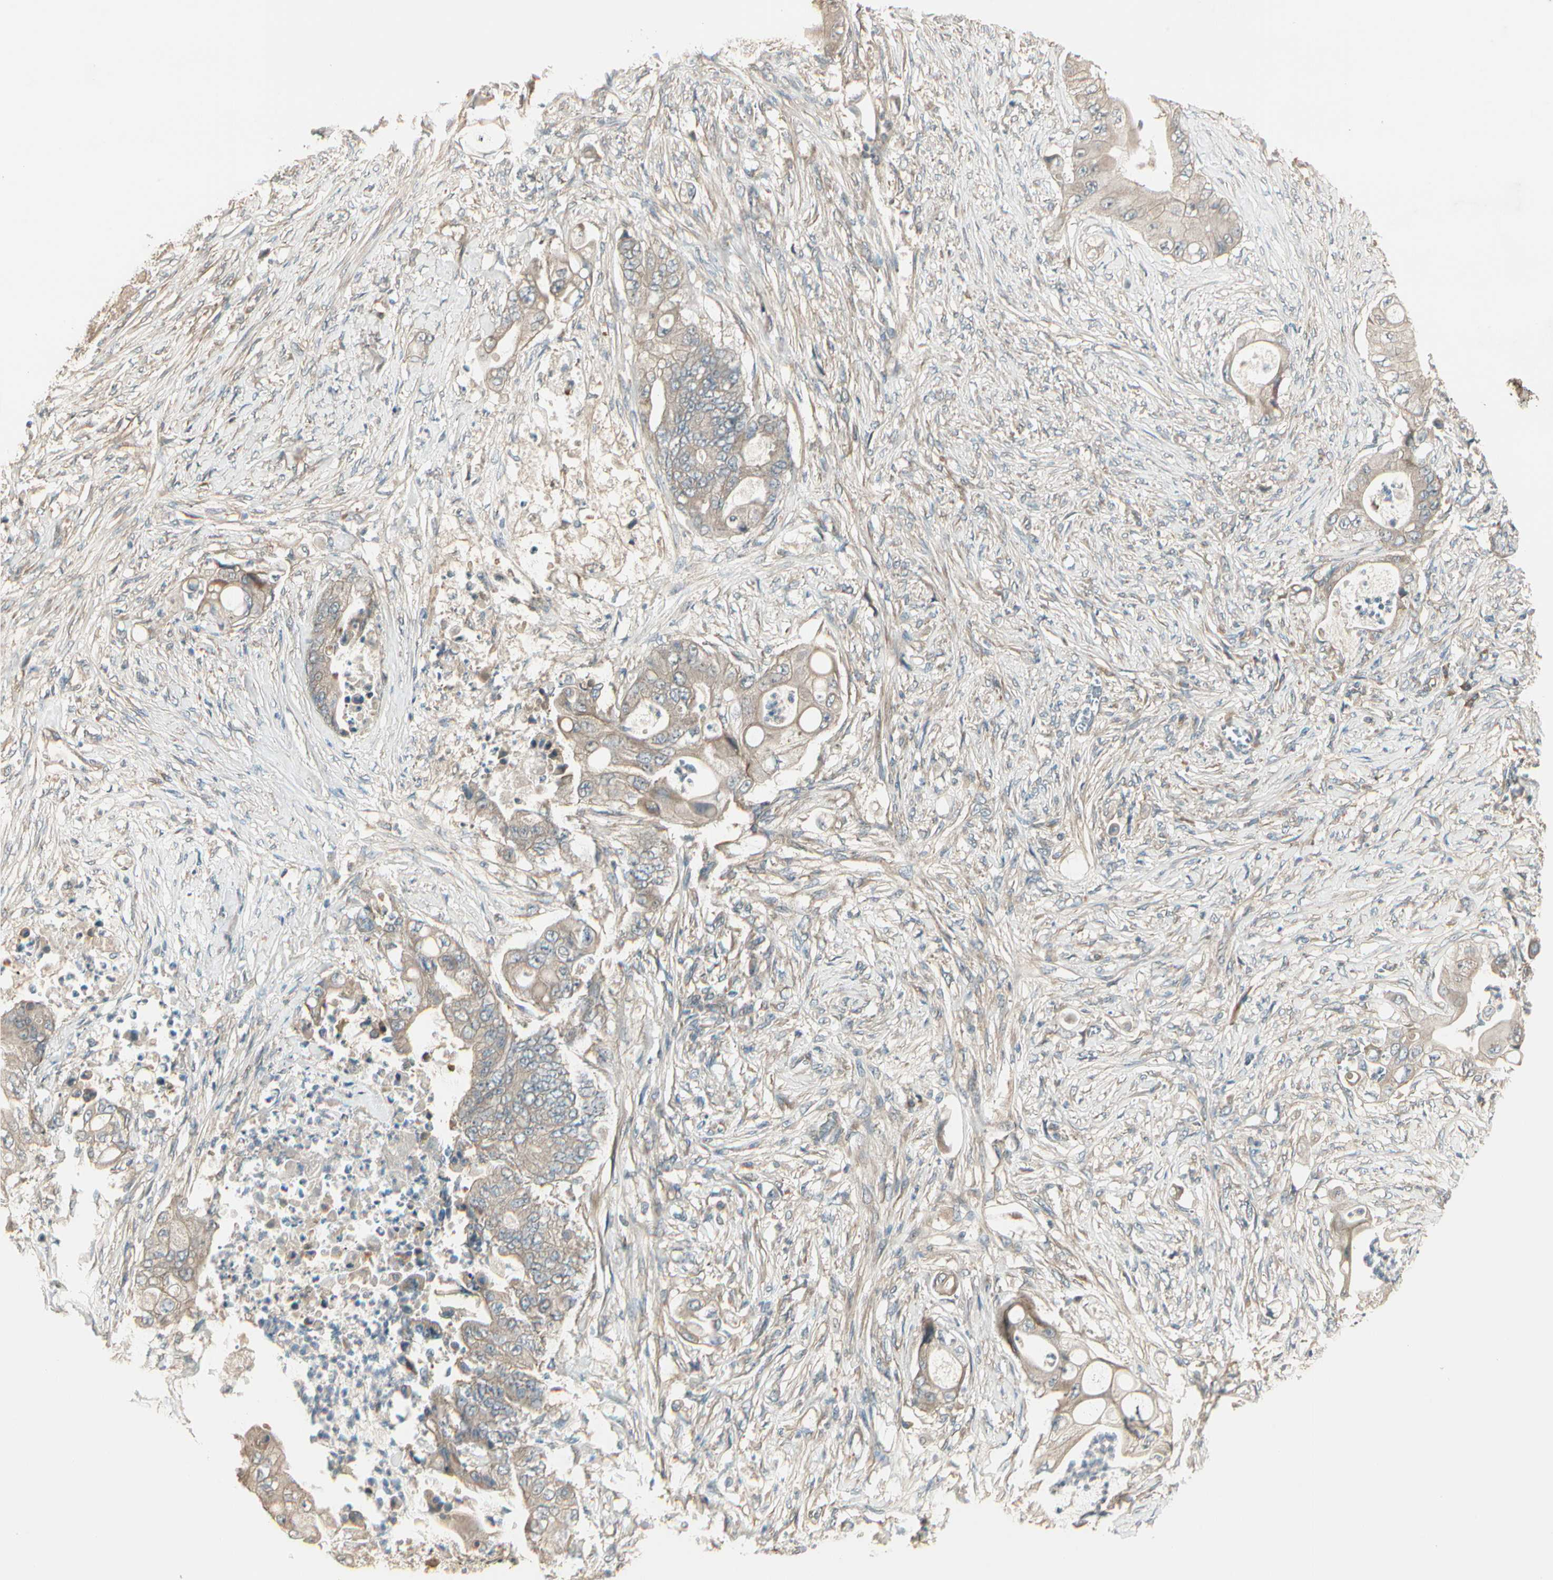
{"staining": {"intensity": "weak", "quantity": ">75%", "location": "cytoplasmic/membranous"}, "tissue": "stomach cancer", "cell_type": "Tumor cells", "image_type": "cancer", "snomed": [{"axis": "morphology", "description": "Adenocarcinoma, NOS"}, {"axis": "topography", "description": "Stomach"}], "caption": "IHC (DAB) staining of human stomach cancer (adenocarcinoma) reveals weak cytoplasmic/membranous protein positivity in approximately >75% of tumor cells.", "gene": "ACVR1", "patient": {"sex": "female", "age": 73}}